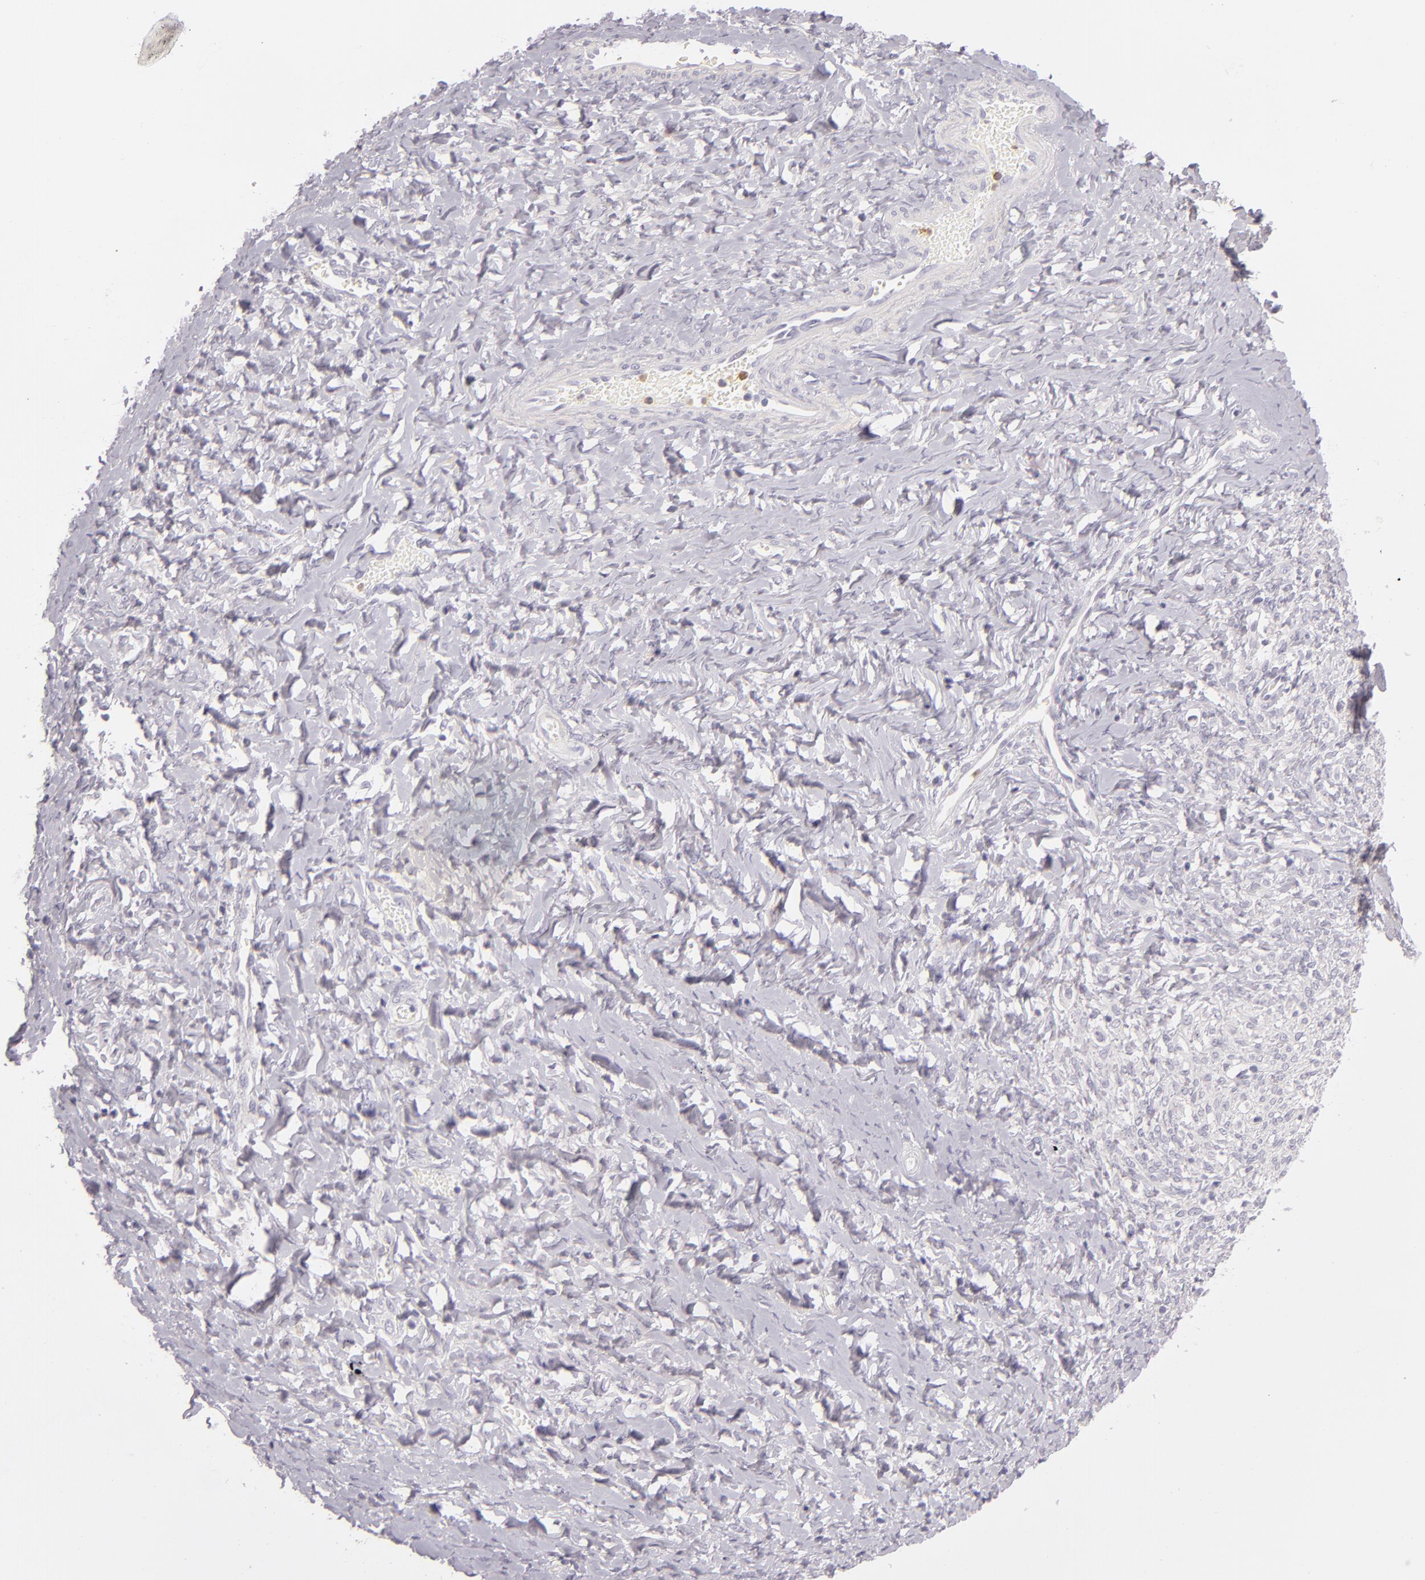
{"staining": {"intensity": "negative", "quantity": "none", "location": "none"}, "tissue": "smooth muscle", "cell_type": "Smooth muscle cells", "image_type": "normal", "snomed": [{"axis": "morphology", "description": "Normal tissue, NOS"}, {"axis": "topography", "description": "Uterus"}], "caption": "Immunohistochemical staining of unremarkable smooth muscle displays no significant positivity in smooth muscle cells.", "gene": "FAM181A", "patient": {"sex": "female", "age": 56}}